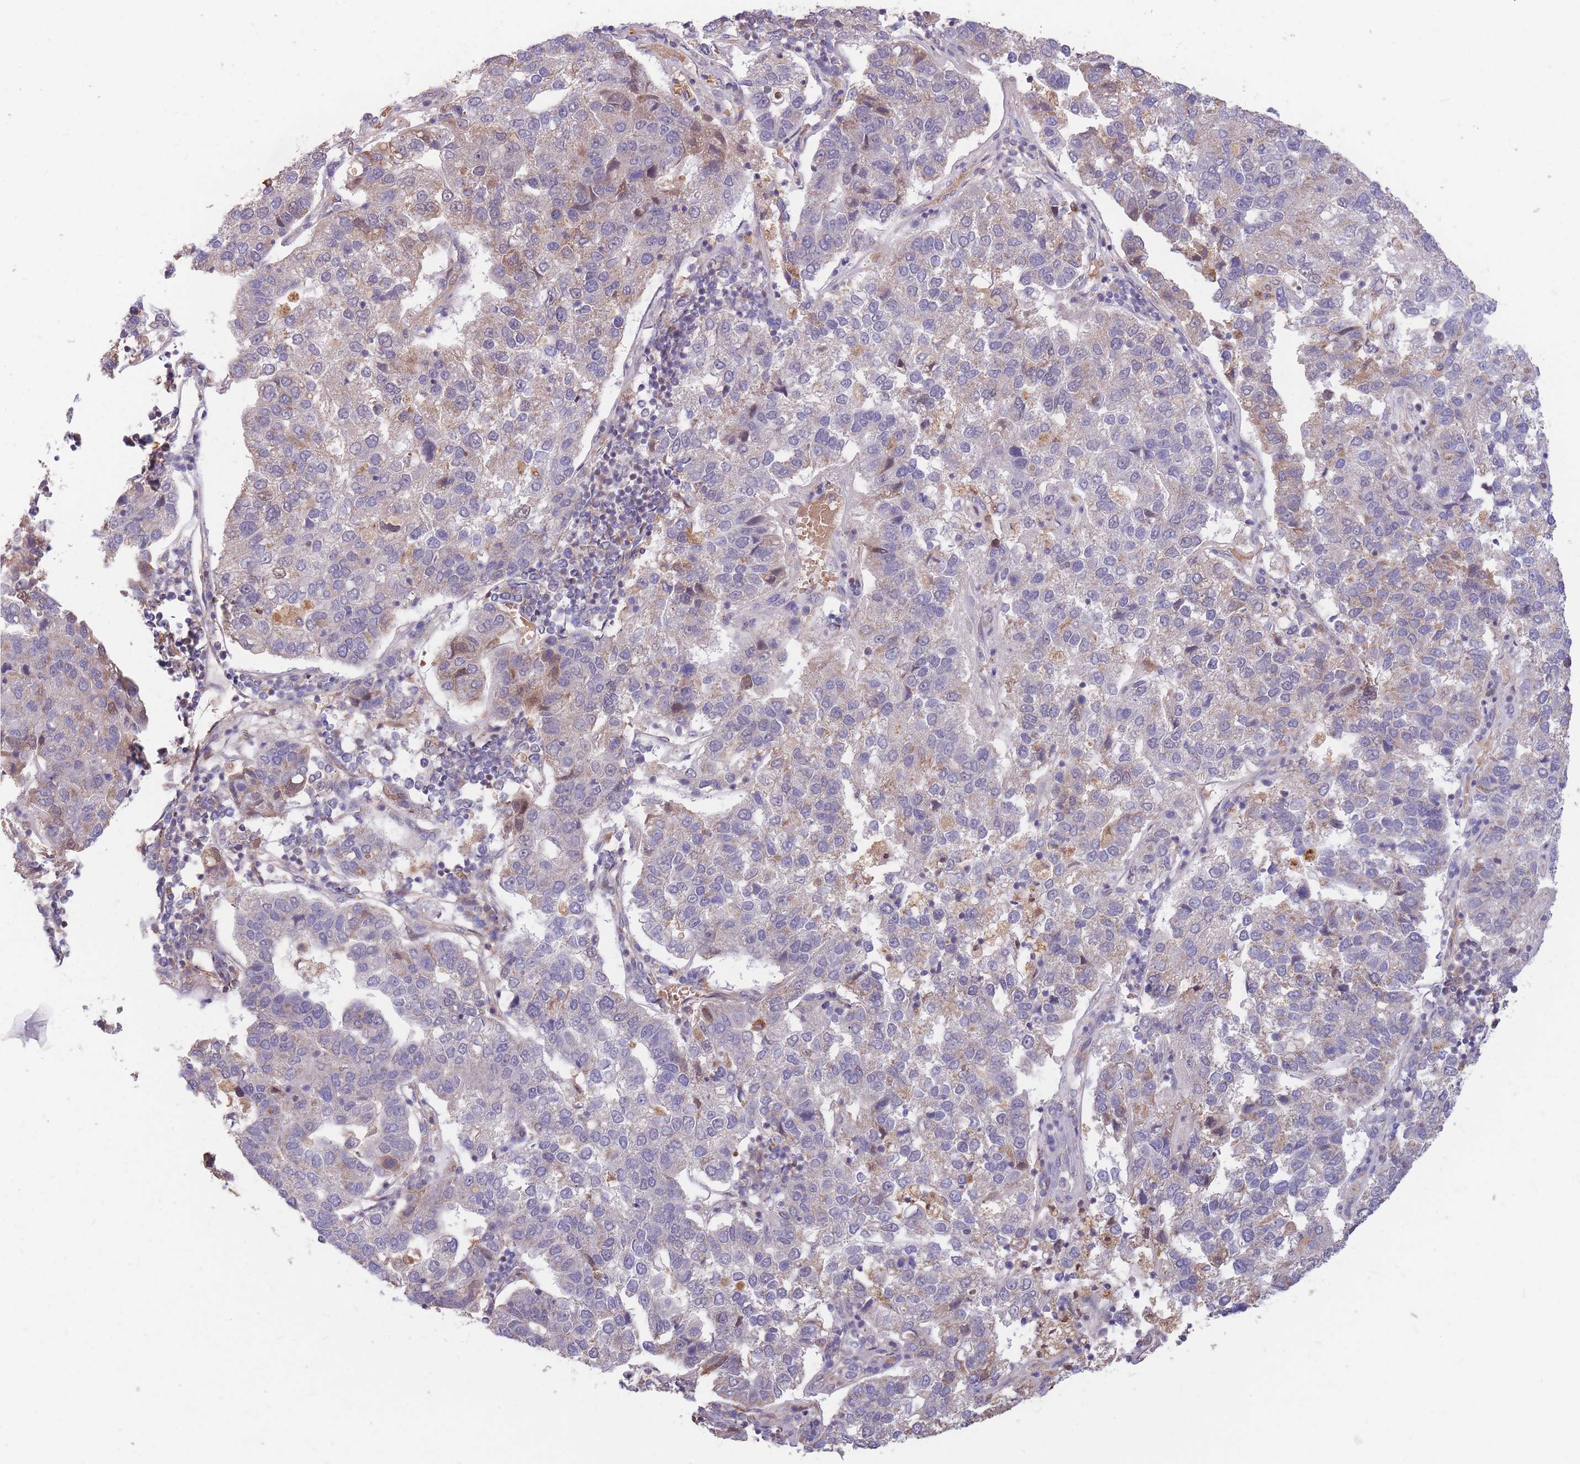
{"staining": {"intensity": "weak", "quantity": "<25%", "location": "cytoplasmic/membranous"}, "tissue": "pancreatic cancer", "cell_type": "Tumor cells", "image_type": "cancer", "snomed": [{"axis": "morphology", "description": "Adenocarcinoma, NOS"}, {"axis": "topography", "description": "Pancreas"}], "caption": "Pancreatic cancer was stained to show a protein in brown. There is no significant expression in tumor cells. (Stains: DAB (3,3'-diaminobenzidine) immunohistochemistry (IHC) with hematoxylin counter stain, Microscopy: brightfield microscopy at high magnification).", "gene": "PTPMT1", "patient": {"sex": "female", "age": 61}}